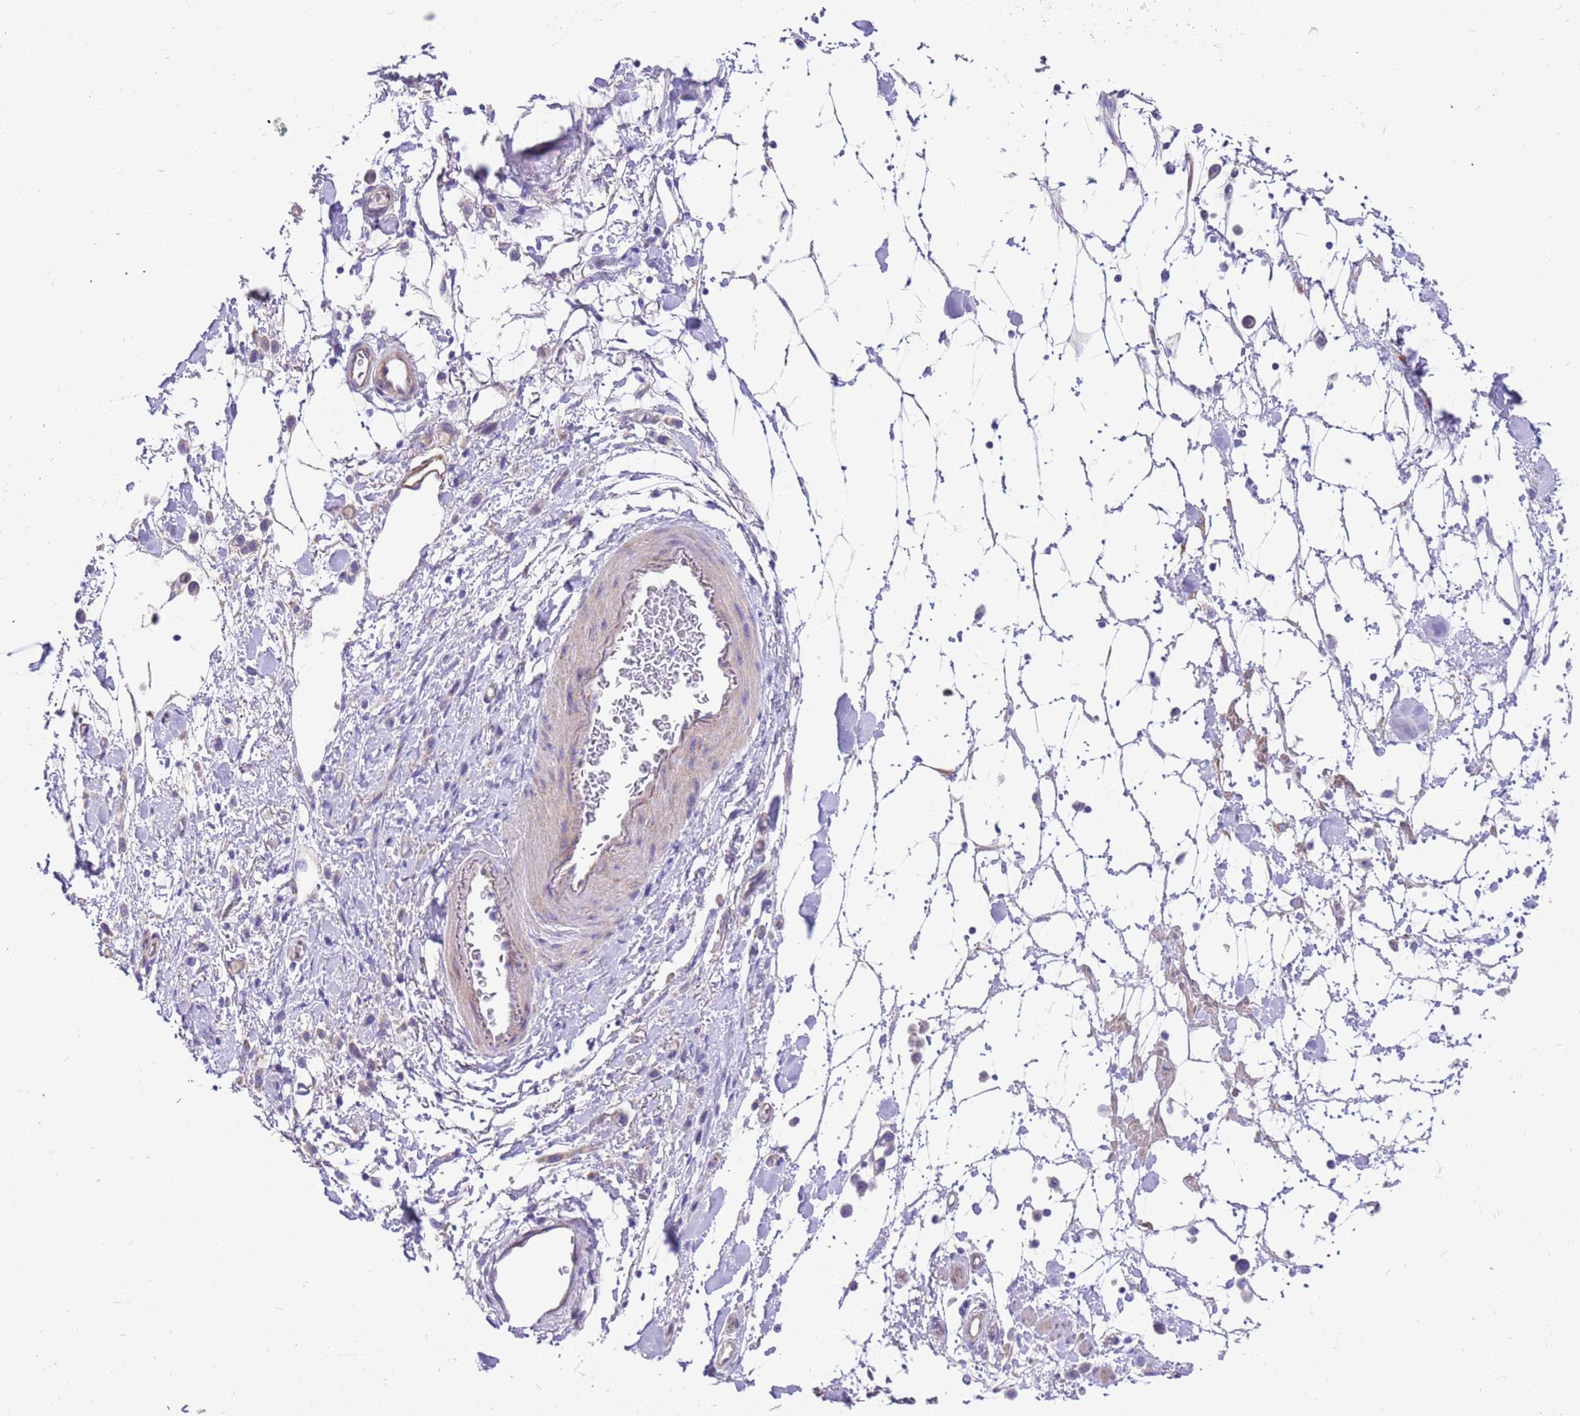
{"staining": {"intensity": "negative", "quantity": "none", "location": "none"}, "tissue": "stomach cancer", "cell_type": "Tumor cells", "image_type": "cancer", "snomed": [{"axis": "morphology", "description": "Adenocarcinoma, NOS"}, {"axis": "topography", "description": "Stomach"}], "caption": "Stomach cancer stained for a protein using IHC reveals no expression tumor cells.", "gene": "SERINC3", "patient": {"sex": "female", "age": 65}}